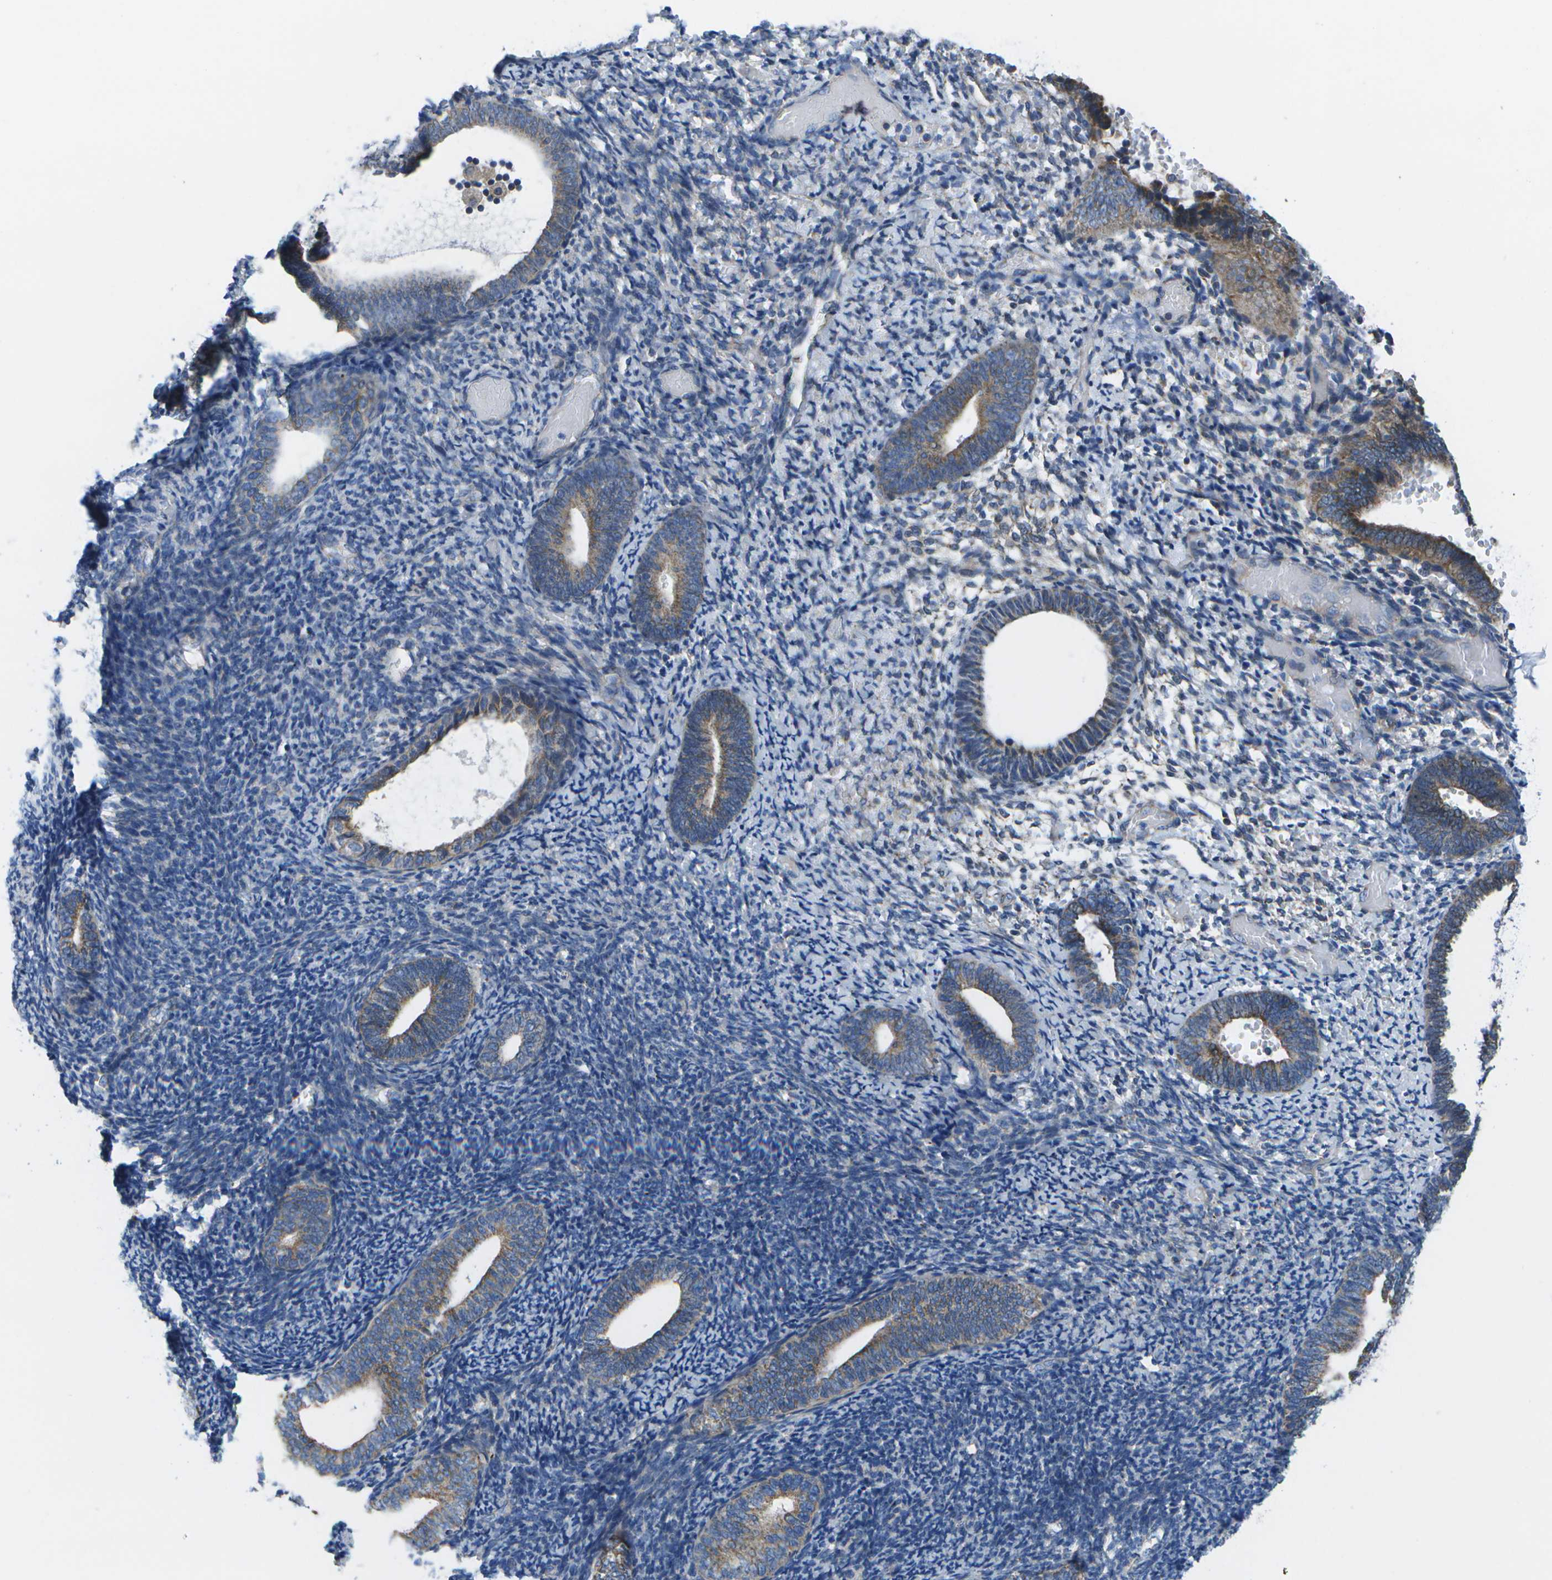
{"staining": {"intensity": "moderate", "quantity": ">75%", "location": "cytoplasmic/membranous"}, "tissue": "endometrium", "cell_type": "Cells in endometrial stroma", "image_type": "normal", "snomed": [{"axis": "morphology", "description": "Normal tissue, NOS"}, {"axis": "topography", "description": "Endometrium"}], "caption": "About >75% of cells in endometrial stroma in normal human endometrium reveal moderate cytoplasmic/membranous protein staining as visualized by brown immunohistochemical staining.", "gene": "MVK", "patient": {"sex": "female", "age": 66}}